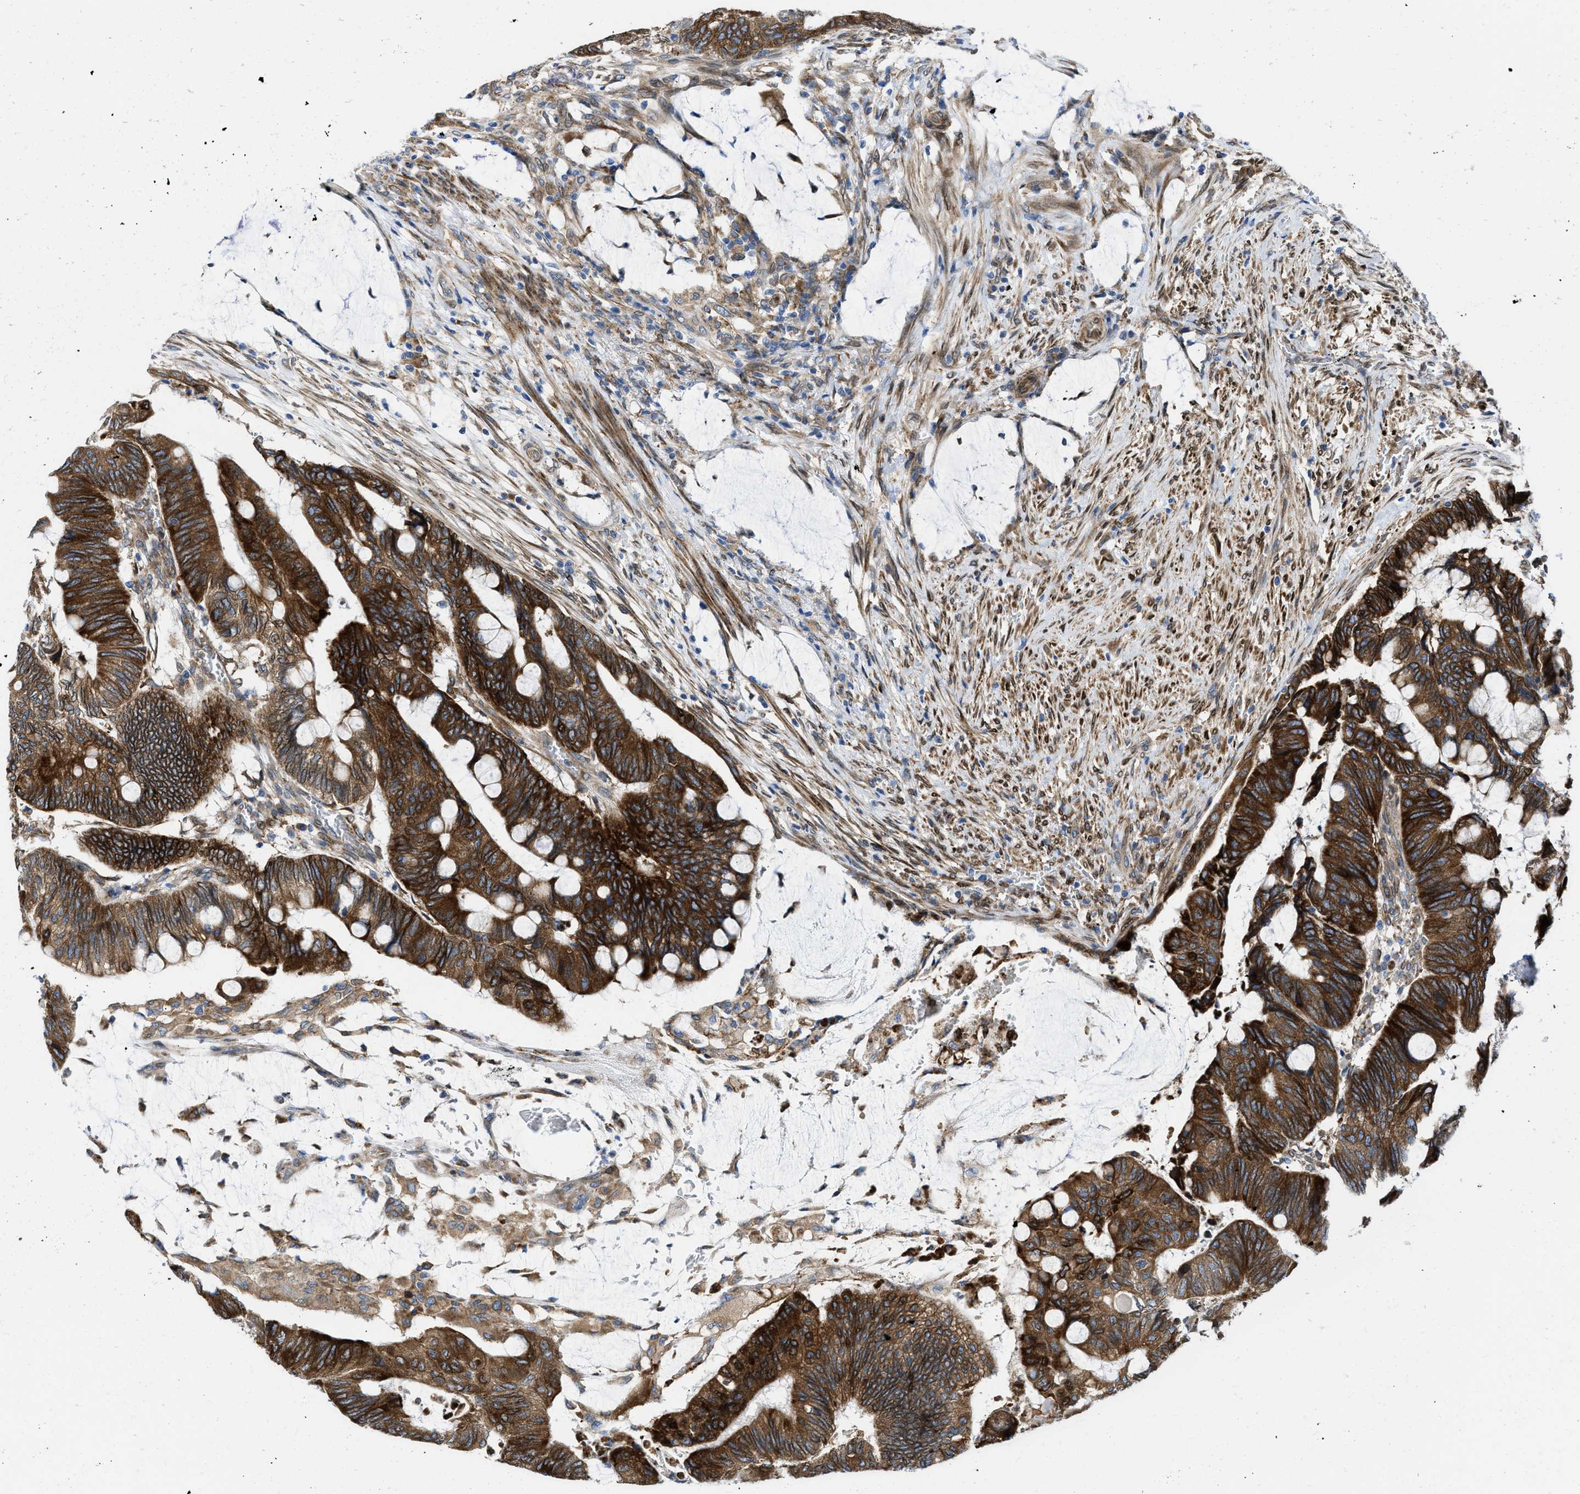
{"staining": {"intensity": "strong", "quantity": ">75%", "location": "cytoplasmic/membranous"}, "tissue": "colorectal cancer", "cell_type": "Tumor cells", "image_type": "cancer", "snomed": [{"axis": "morphology", "description": "Normal tissue, NOS"}, {"axis": "morphology", "description": "Adenocarcinoma, NOS"}, {"axis": "topography", "description": "Rectum"}, {"axis": "topography", "description": "Peripheral nerve tissue"}], "caption": "A histopathology image showing strong cytoplasmic/membranous positivity in approximately >75% of tumor cells in colorectal cancer (adenocarcinoma), as visualized by brown immunohistochemical staining.", "gene": "ERLIN2", "patient": {"sex": "male", "age": 92}}